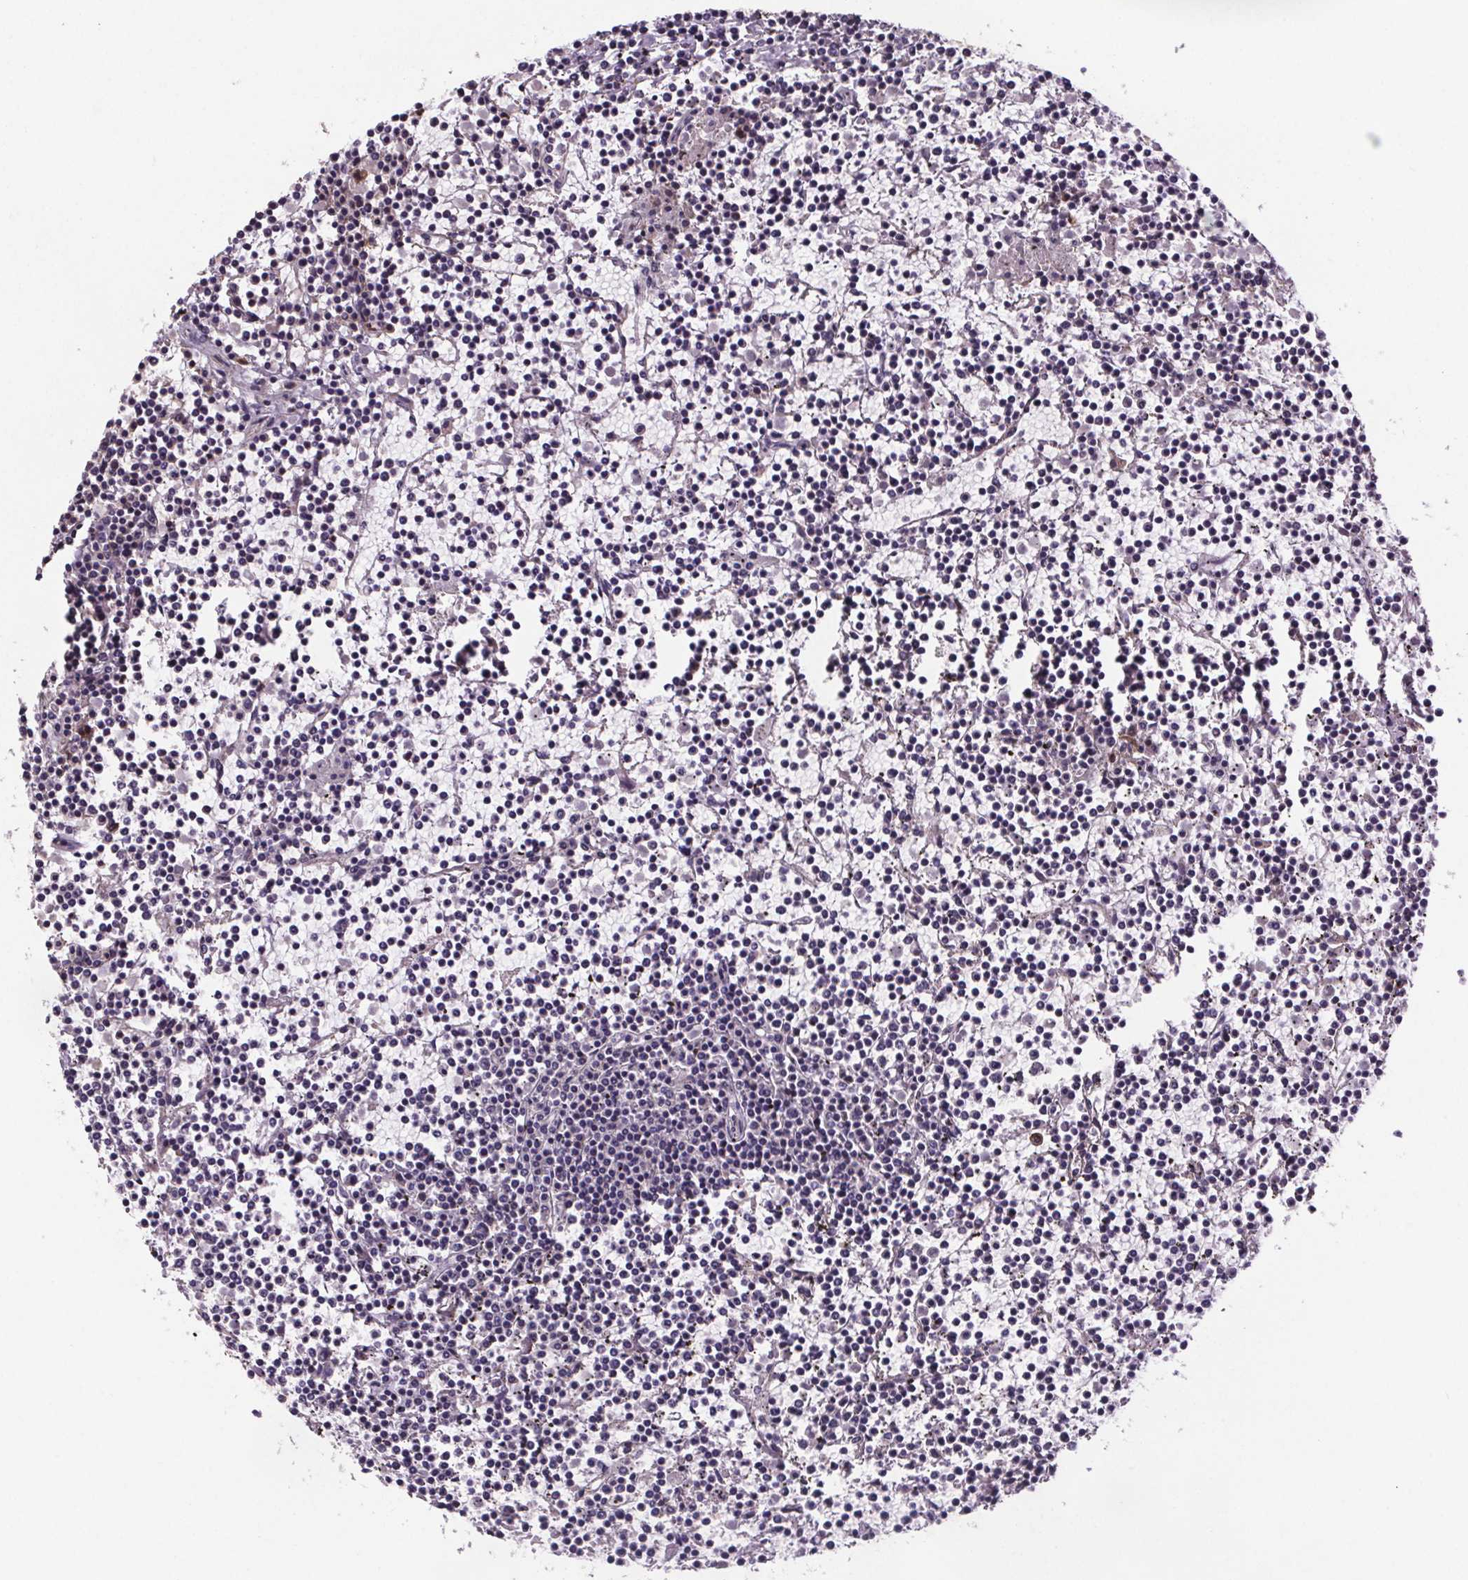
{"staining": {"intensity": "negative", "quantity": "none", "location": "none"}, "tissue": "lymphoma", "cell_type": "Tumor cells", "image_type": "cancer", "snomed": [{"axis": "morphology", "description": "Malignant lymphoma, non-Hodgkin's type, Low grade"}, {"axis": "topography", "description": "Spleen"}], "caption": "A high-resolution micrograph shows immunohistochemistry (IHC) staining of lymphoma, which demonstrates no significant expression in tumor cells.", "gene": "CLN3", "patient": {"sex": "female", "age": 19}}